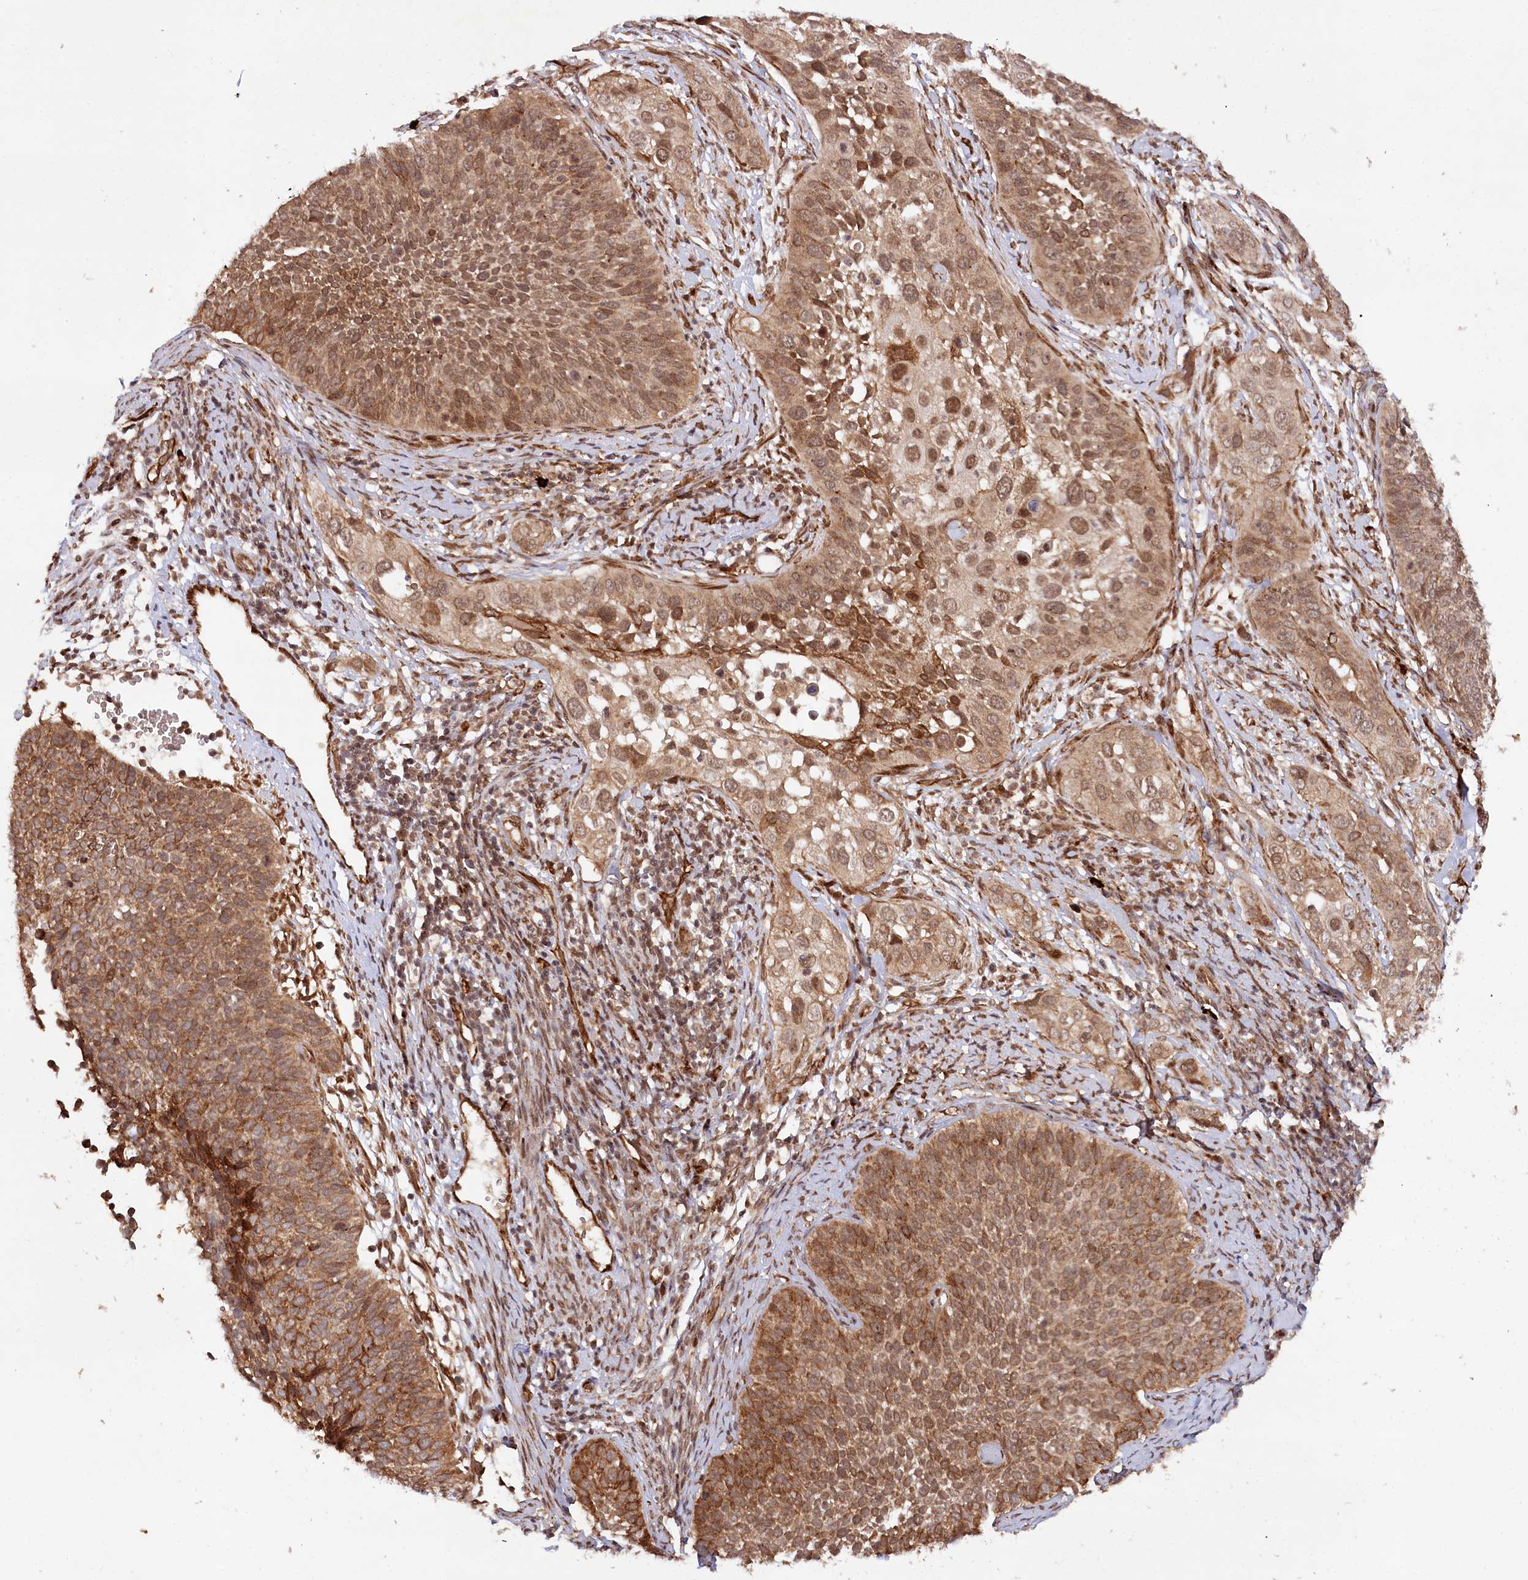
{"staining": {"intensity": "moderate", "quantity": ">75%", "location": "cytoplasmic/membranous,nuclear"}, "tissue": "cervical cancer", "cell_type": "Tumor cells", "image_type": "cancer", "snomed": [{"axis": "morphology", "description": "Squamous cell carcinoma, NOS"}, {"axis": "topography", "description": "Cervix"}], "caption": "Tumor cells demonstrate moderate cytoplasmic/membranous and nuclear positivity in about >75% of cells in cervical cancer (squamous cell carcinoma).", "gene": "ALKBH8", "patient": {"sex": "female", "age": 34}}